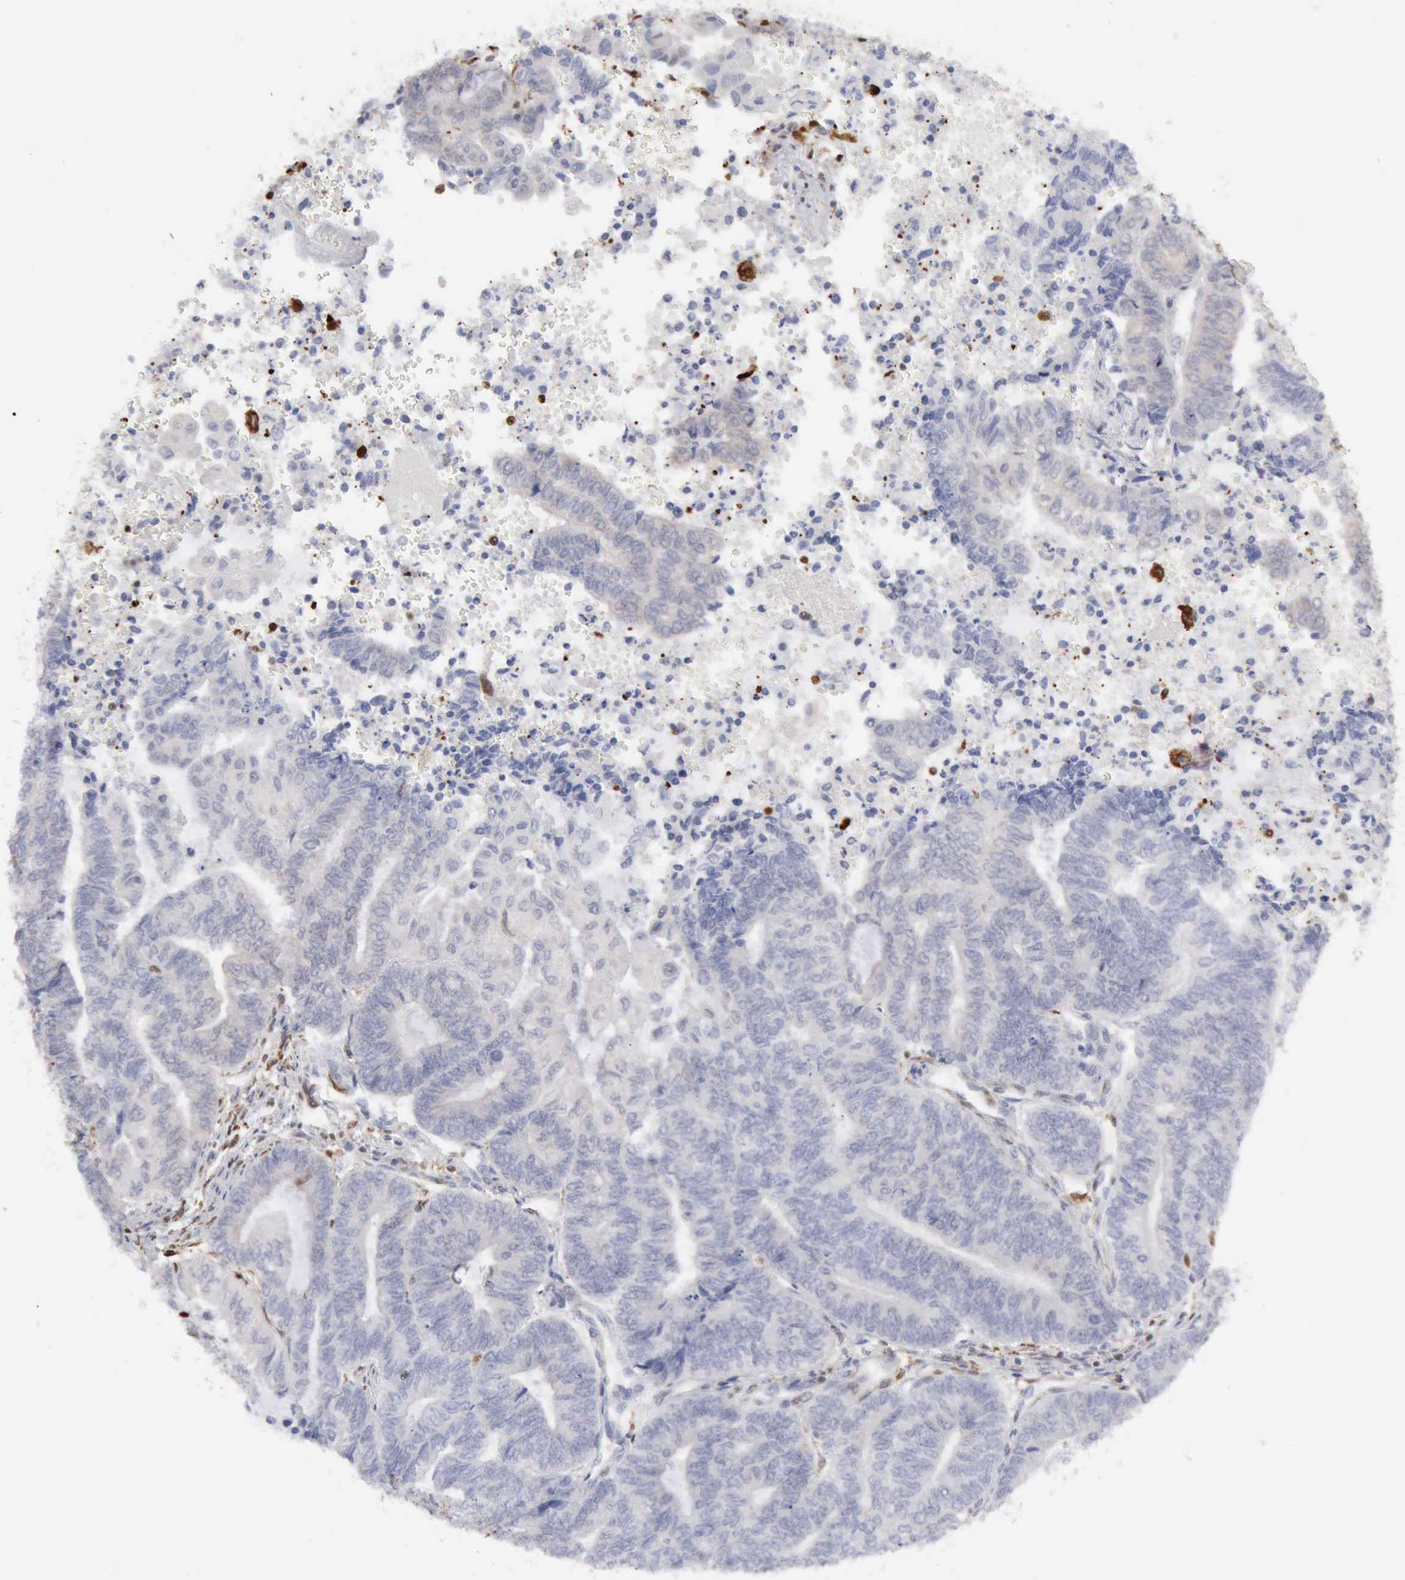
{"staining": {"intensity": "negative", "quantity": "none", "location": "none"}, "tissue": "endometrial cancer", "cell_type": "Tumor cells", "image_type": "cancer", "snomed": [{"axis": "morphology", "description": "Adenocarcinoma, NOS"}, {"axis": "topography", "description": "Uterus"}, {"axis": "topography", "description": "Endometrium"}], "caption": "This is an immunohistochemistry histopathology image of human endometrial adenocarcinoma. There is no staining in tumor cells.", "gene": "STAT1", "patient": {"sex": "female", "age": 70}}